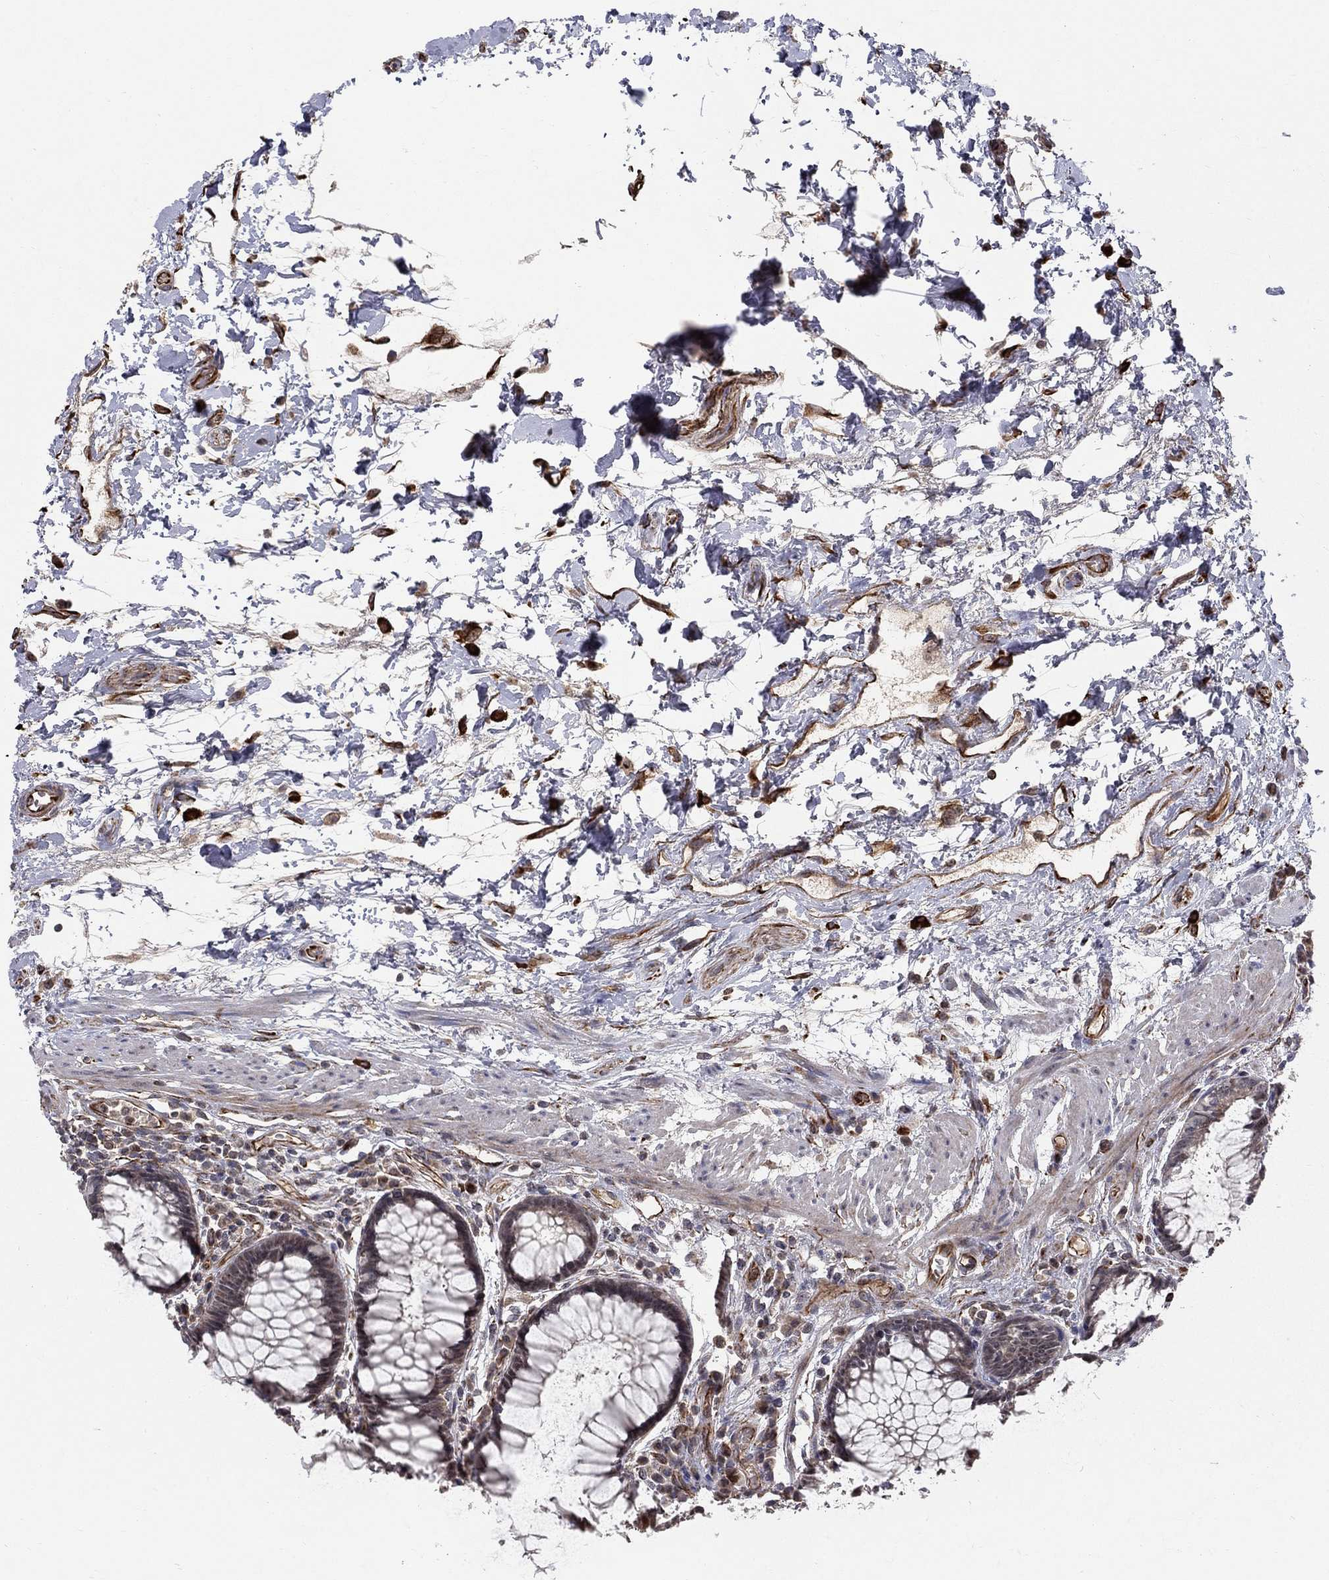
{"staining": {"intensity": "strong", "quantity": "25%-75%", "location": "nuclear"}, "tissue": "rectum", "cell_type": "Glandular cells", "image_type": "normal", "snomed": [{"axis": "morphology", "description": "Normal tissue, NOS"}, {"axis": "topography", "description": "Rectum"}], "caption": "Immunohistochemical staining of benign human rectum reveals high levels of strong nuclear staining in approximately 25%-75% of glandular cells.", "gene": "MSRA", "patient": {"sex": "female", "age": 68}}